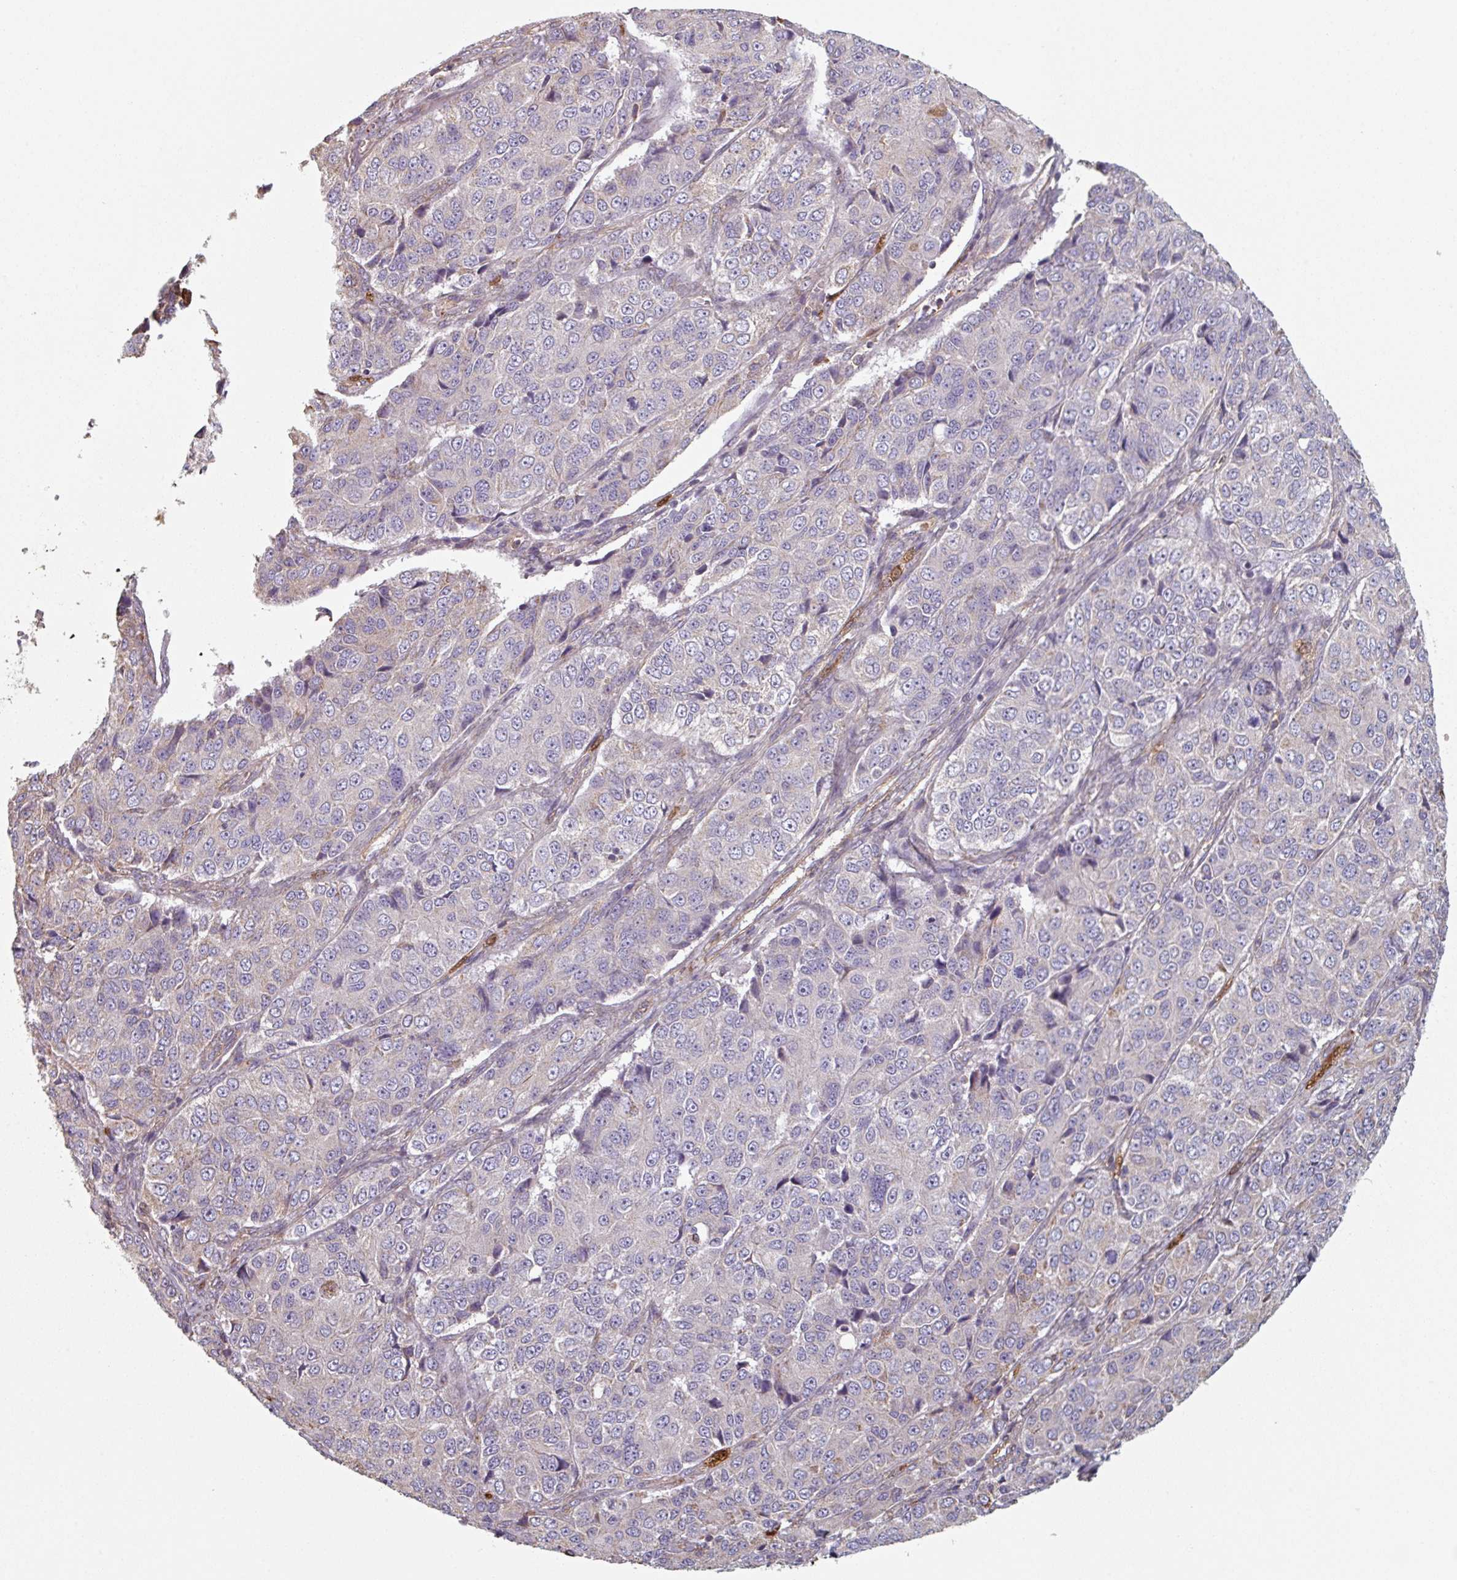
{"staining": {"intensity": "negative", "quantity": "none", "location": "none"}, "tissue": "ovarian cancer", "cell_type": "Tumor cells", "image_type": "cancer", "snomed": [{"axis": "morphology", "description": "Carcinoma, endometroid"}, {"axis": "topography", "description": "Ovary"}], "caption": "This is an IHC histopathology image of endometroid carcinoma (ovarian). There is no positivity in tumor cells.", "gene": "GSTA4", "patient": {"sex": "female", "age": 51}}